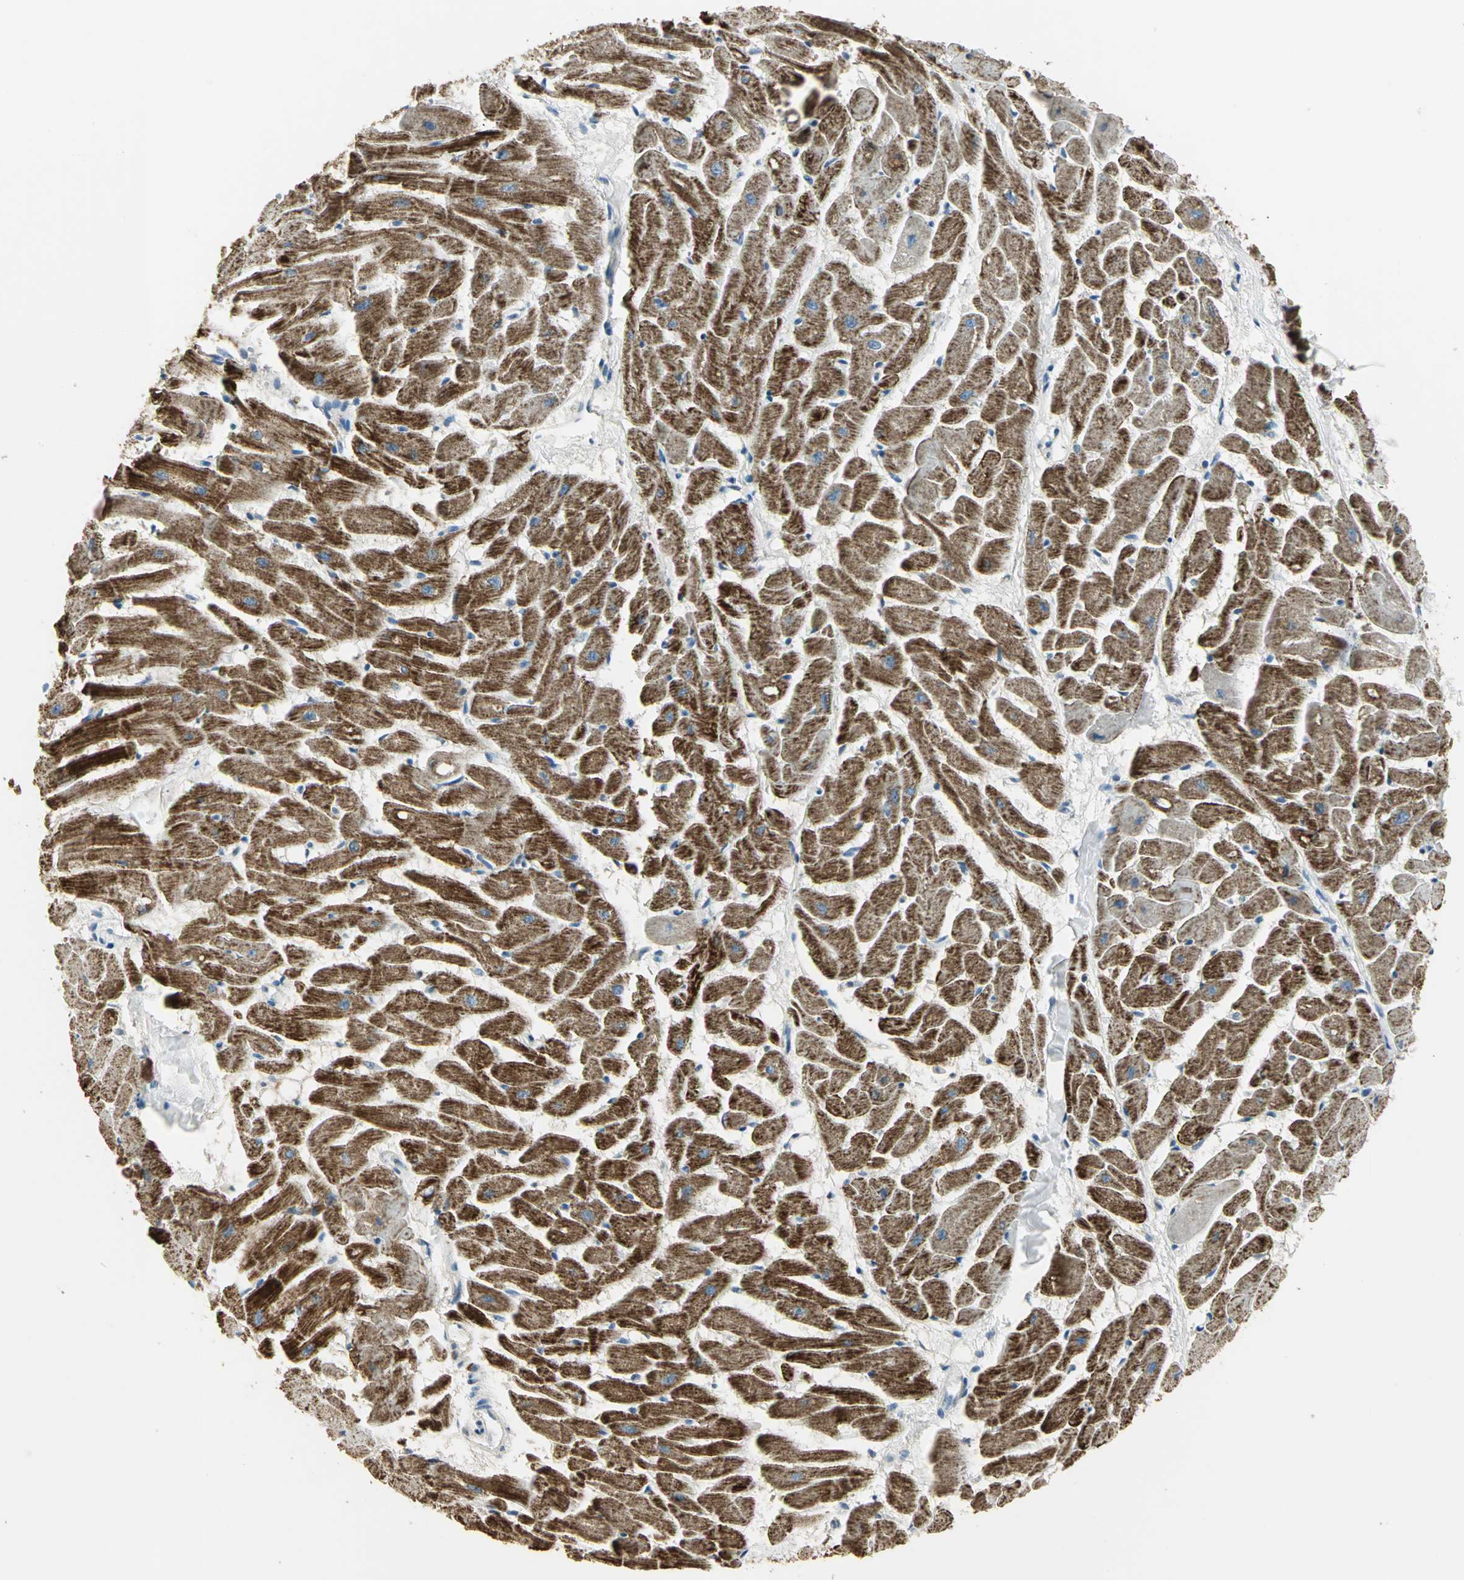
{"staining": {"intensity": "strong", "quantity": ">75%", "location": "cytoplasmic/membranous"}, "tissue": "heart muscle", "cell_type": "Cardiomyocytes", "image_type": "normal", "snomed": [{"axis": "morphology", "description": "Normal tissue, NOS"}, {"axis": "topography", "description": "Heart"}], "caption": "Strong cytoplasmic/membranous positivity for a protein is present in approximately >75% of cardiomyocytes of unremarkable heart muscle using IHC.", "gene": "ACADM", "patient": {"sex": "female", "age": 19}}